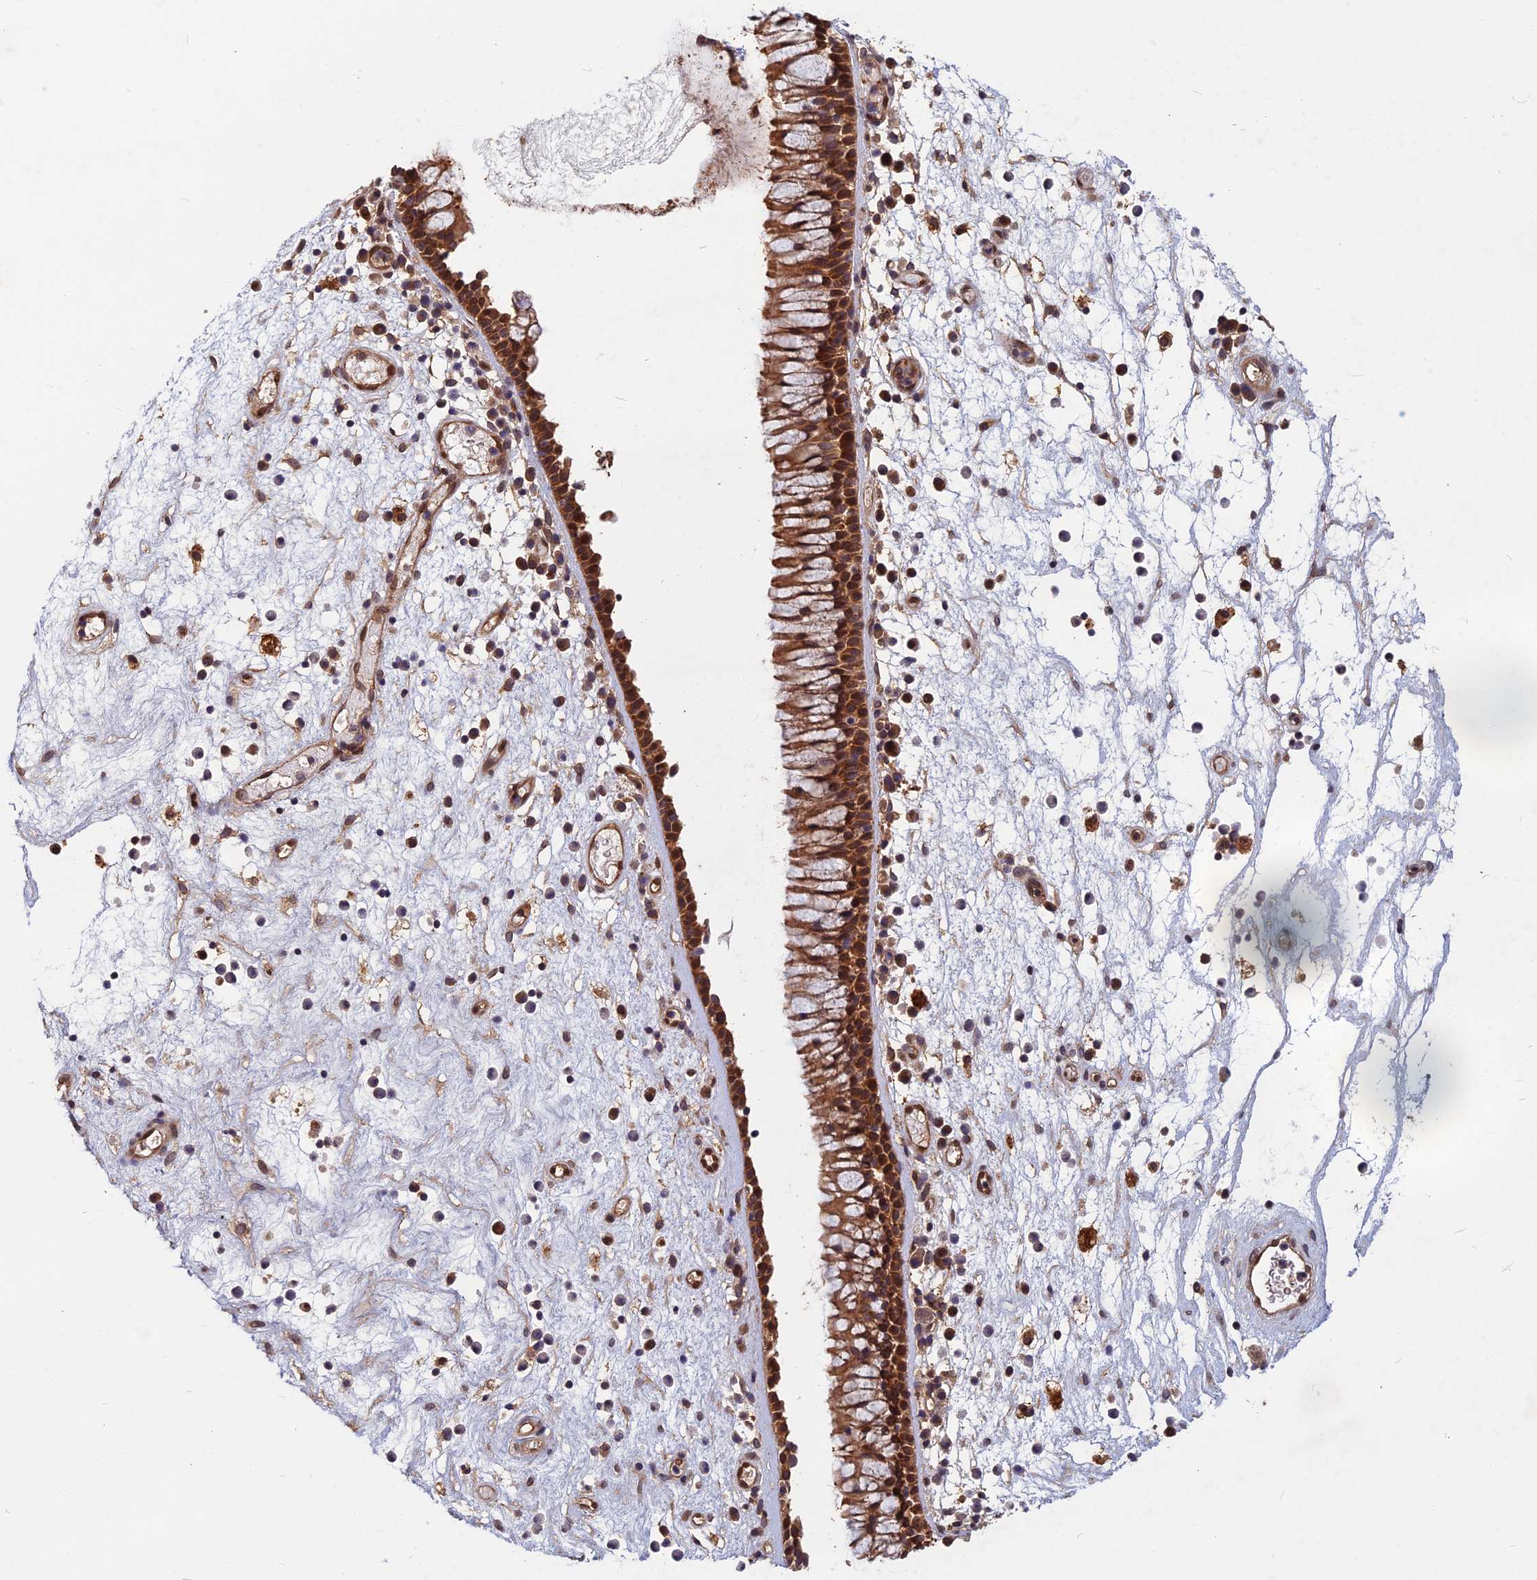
{"staining": {"intensity": "strong", "quantity": ">75%", "location": "cytoplasmic/membranous"}, "tissue": "nasopharynx", "cell_type": "Respiratory epithelial cells", "image_type": "normal", "snomed": [{"axis": "morphology", "description": "Normal tissue, NOS"}, {"axis": "morphology", "description": "Inflammation, NOS"}, {"axis": "morphology", "description": "Malignant melanoma, Metastatic site"}, {"axis": "topography", "description": "Nasopharynx"}], "caption": "The immunohistochemical stain labels strong cytoplasmic/membranous positivity in respiratory epithelial cells of unremarkable nasopharynx. The staining is performed using DAB brown chromogen to label protein expression. The nuclei are counter-stained blue using hematoxylin.", "gene": "SPG11", "patient": {"sex": "male", "age": 70}}